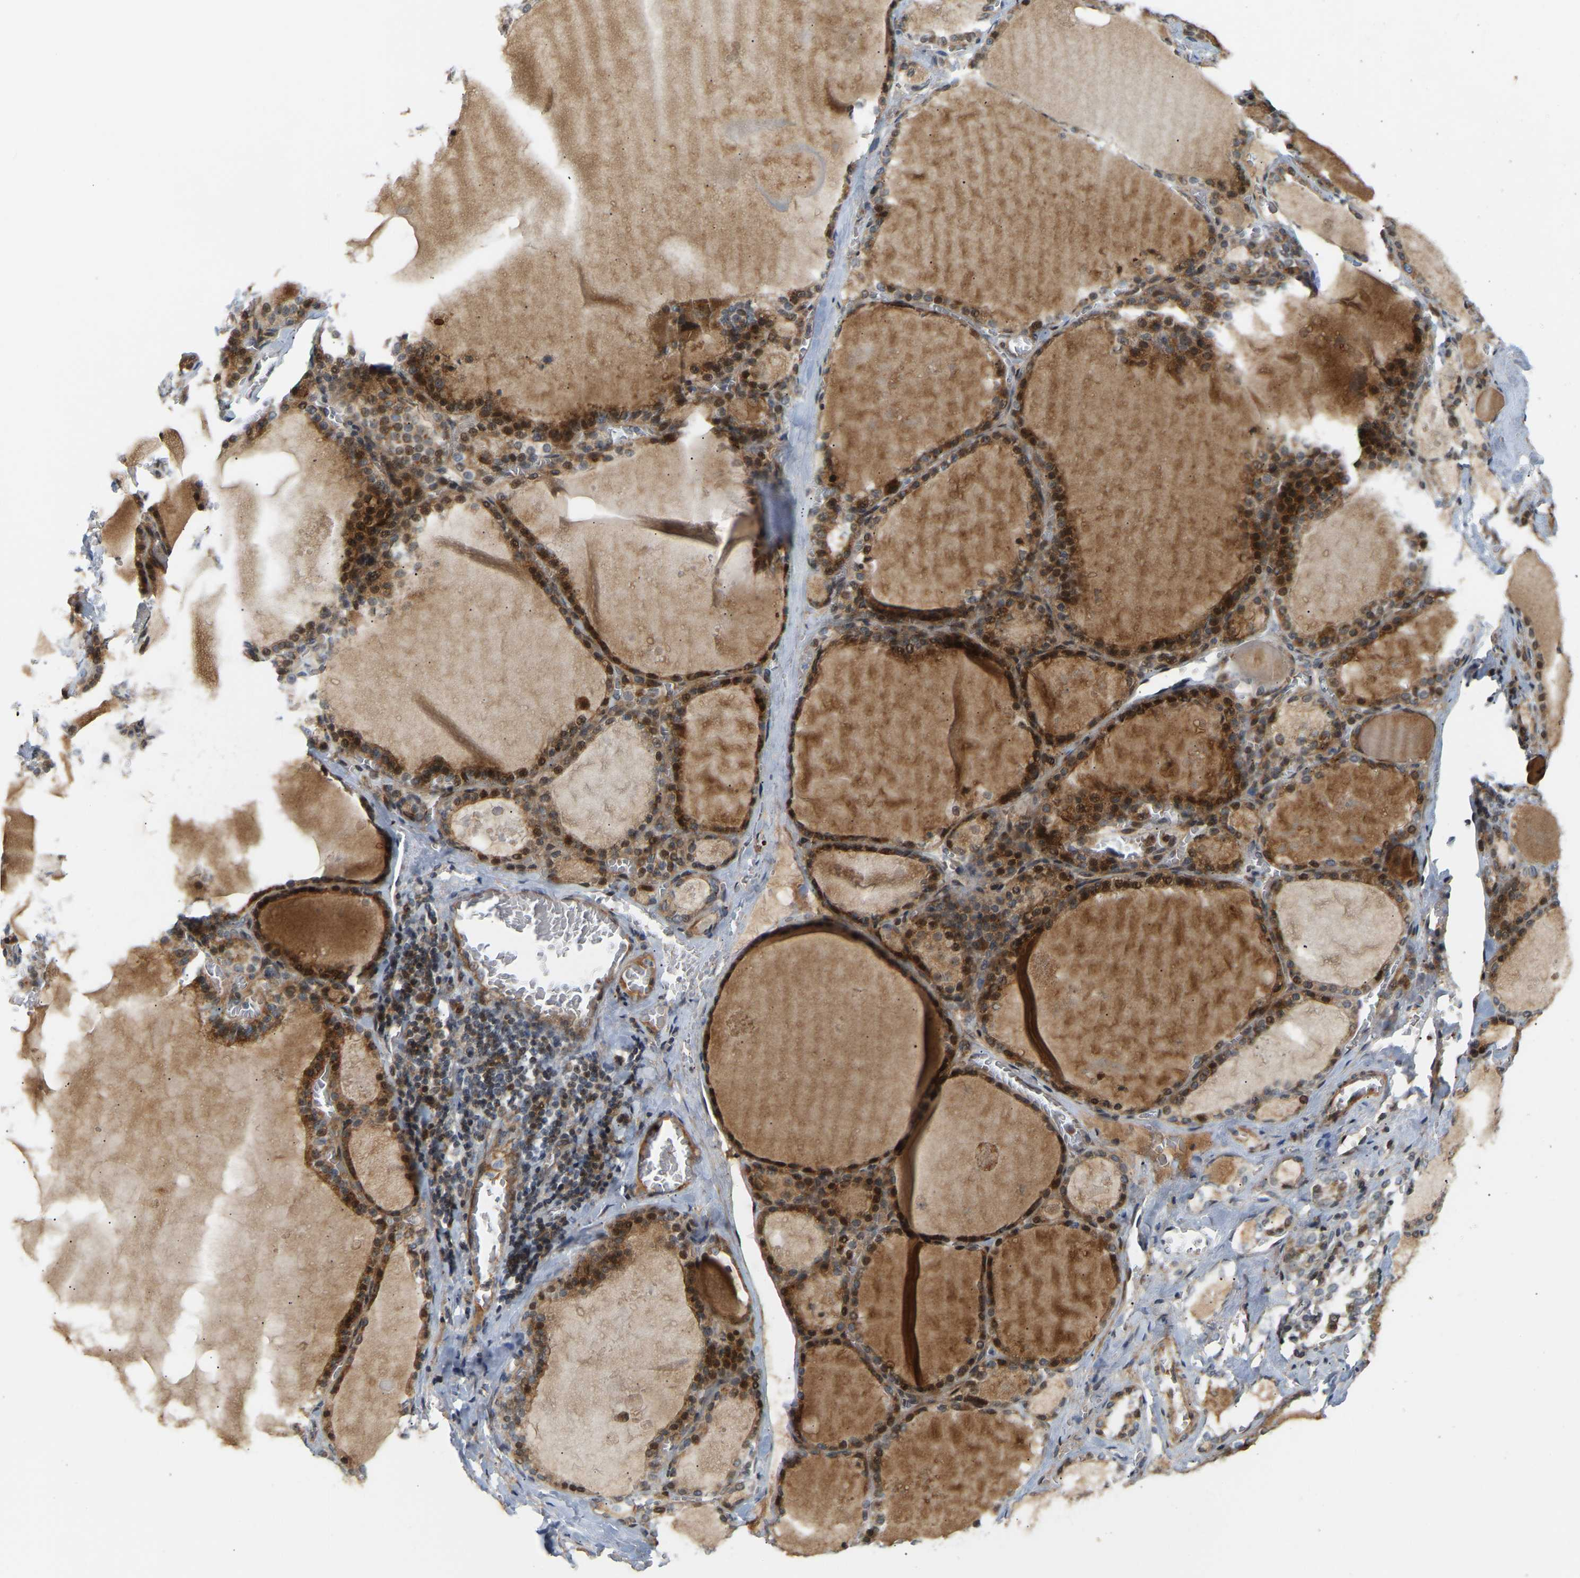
{"staining": {"intensity": "moderate", "quantity": ">75%", "location": "cytoplasmic/membranous,nuclear"}, "tissue": "thyroid gland", "cell_type": "Glandular cells", "image_type": "normal", "snomed": [{"axis": "morphology", "description": "Normal tissue, NOS"}, {"axis": "topography", "description": "Thyroid gland"}], "caption": "Protein staining of unremarkable thyroid gland reveals moderate cytoplasmic/membranous,nuclear positivity in approximately >75% of glandular cells. The staining was performed using DAB (3,3'-diaminobenzidine), with brown indicating positive protein expression. Nuclei are stained blue with hematoxylin.", "gene": "POGLUT2", "patient": {"sex": "male", "age": 56}}